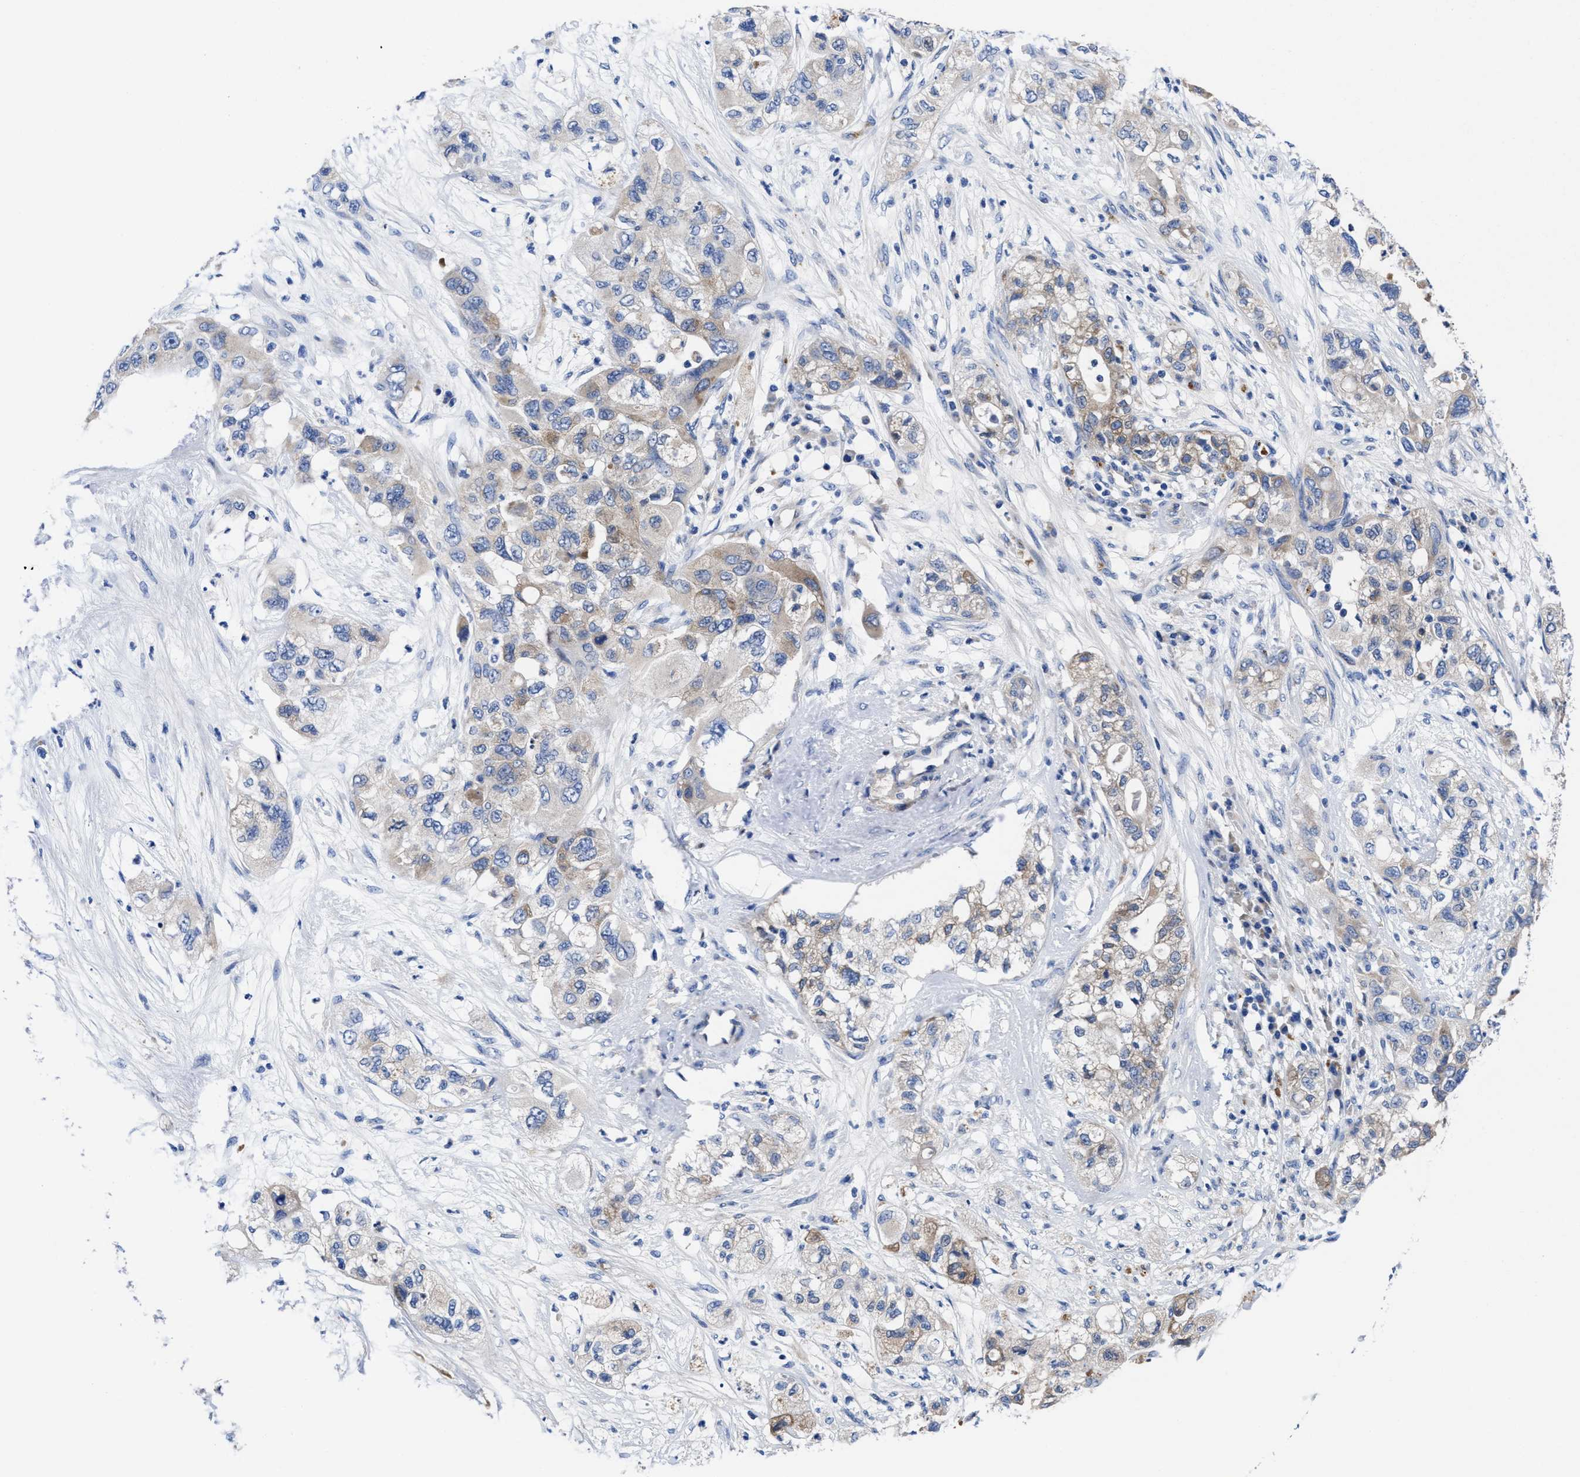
{"staining": {"intensity": "weak", "quantity": "<25%", "location": "cytoplasmic/membranous"}, "tissue": "pancreatic cancer", "cell_type": "Tumor cells", "image_type": "cancer", "snomed": [{"axis": "morphology", "description": "Adenocarcinoma, NOS"}, {"axis": "topography", "description": "Pancreas"}], "caption": "There is no significant staining in tumor cells of adenocarcinoma (pancreatic).", "gene": "DHRS13", "patient": {"sex": "female", "age": 78}}